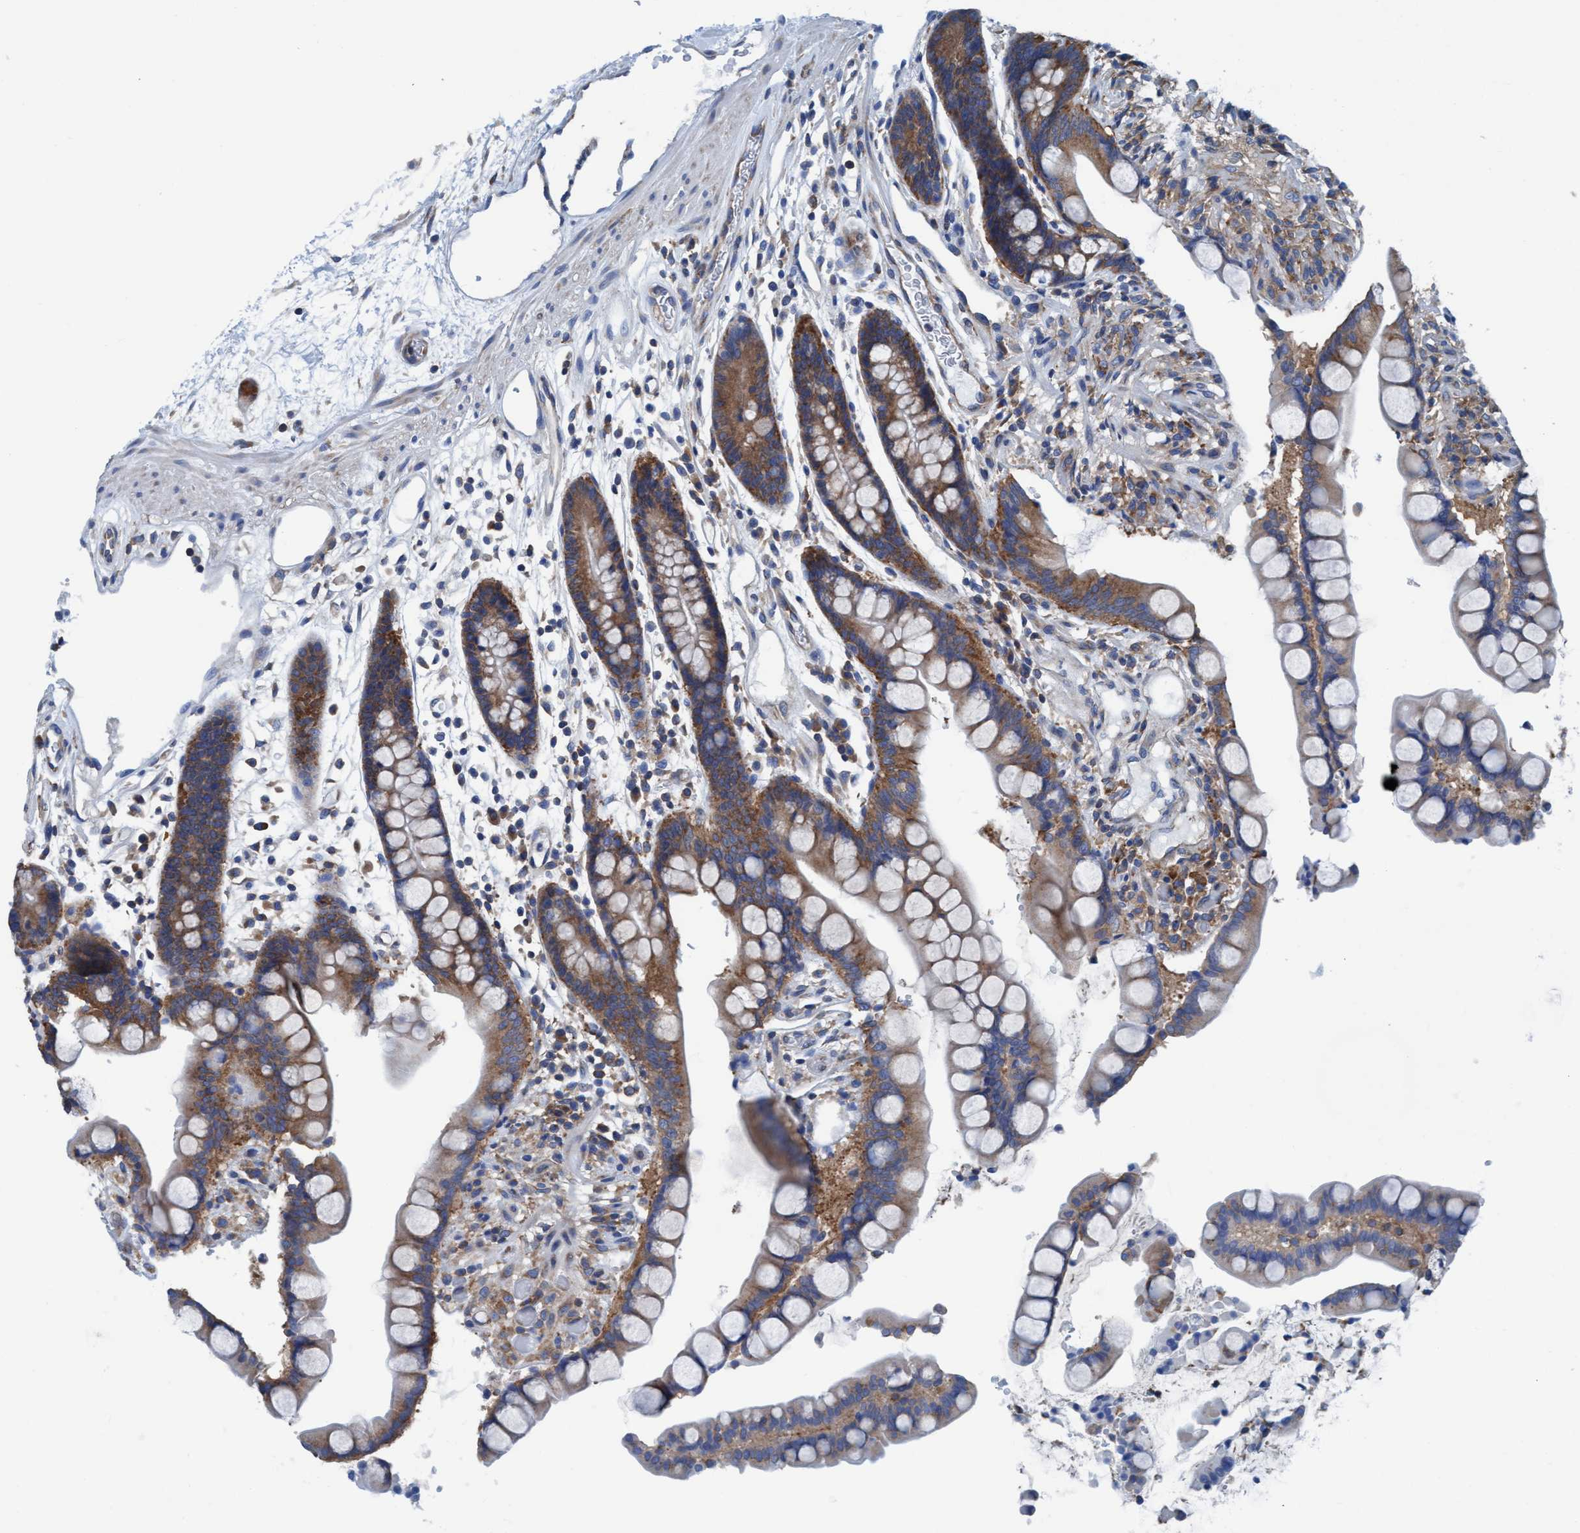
{"staining": {"intensity": "weak", "quantity": ">75%", "location": "cytoplasmic/membranous"}, "tissue": "colon", "cell_type": "Endothelial cells", "image_type": "normal", "snomed": [{"axis": "morphology", "description": "Normal tissue, NOS"}, {"axis": "topography", "description": "Colon"}], "caption": "Protein expression analysis of unremarkable human colon reveals weak cytoplasmic/membranous expression in approximately >75% of endothelial cells. The protein is stained brown, and the nuclei are stained in blue (DAB (3,3'-diaminobenzidine) IHC with brightfield microscopy, high magnification).", "gene": "NMT1", "patient": {"sex": "male", "age": 73}}